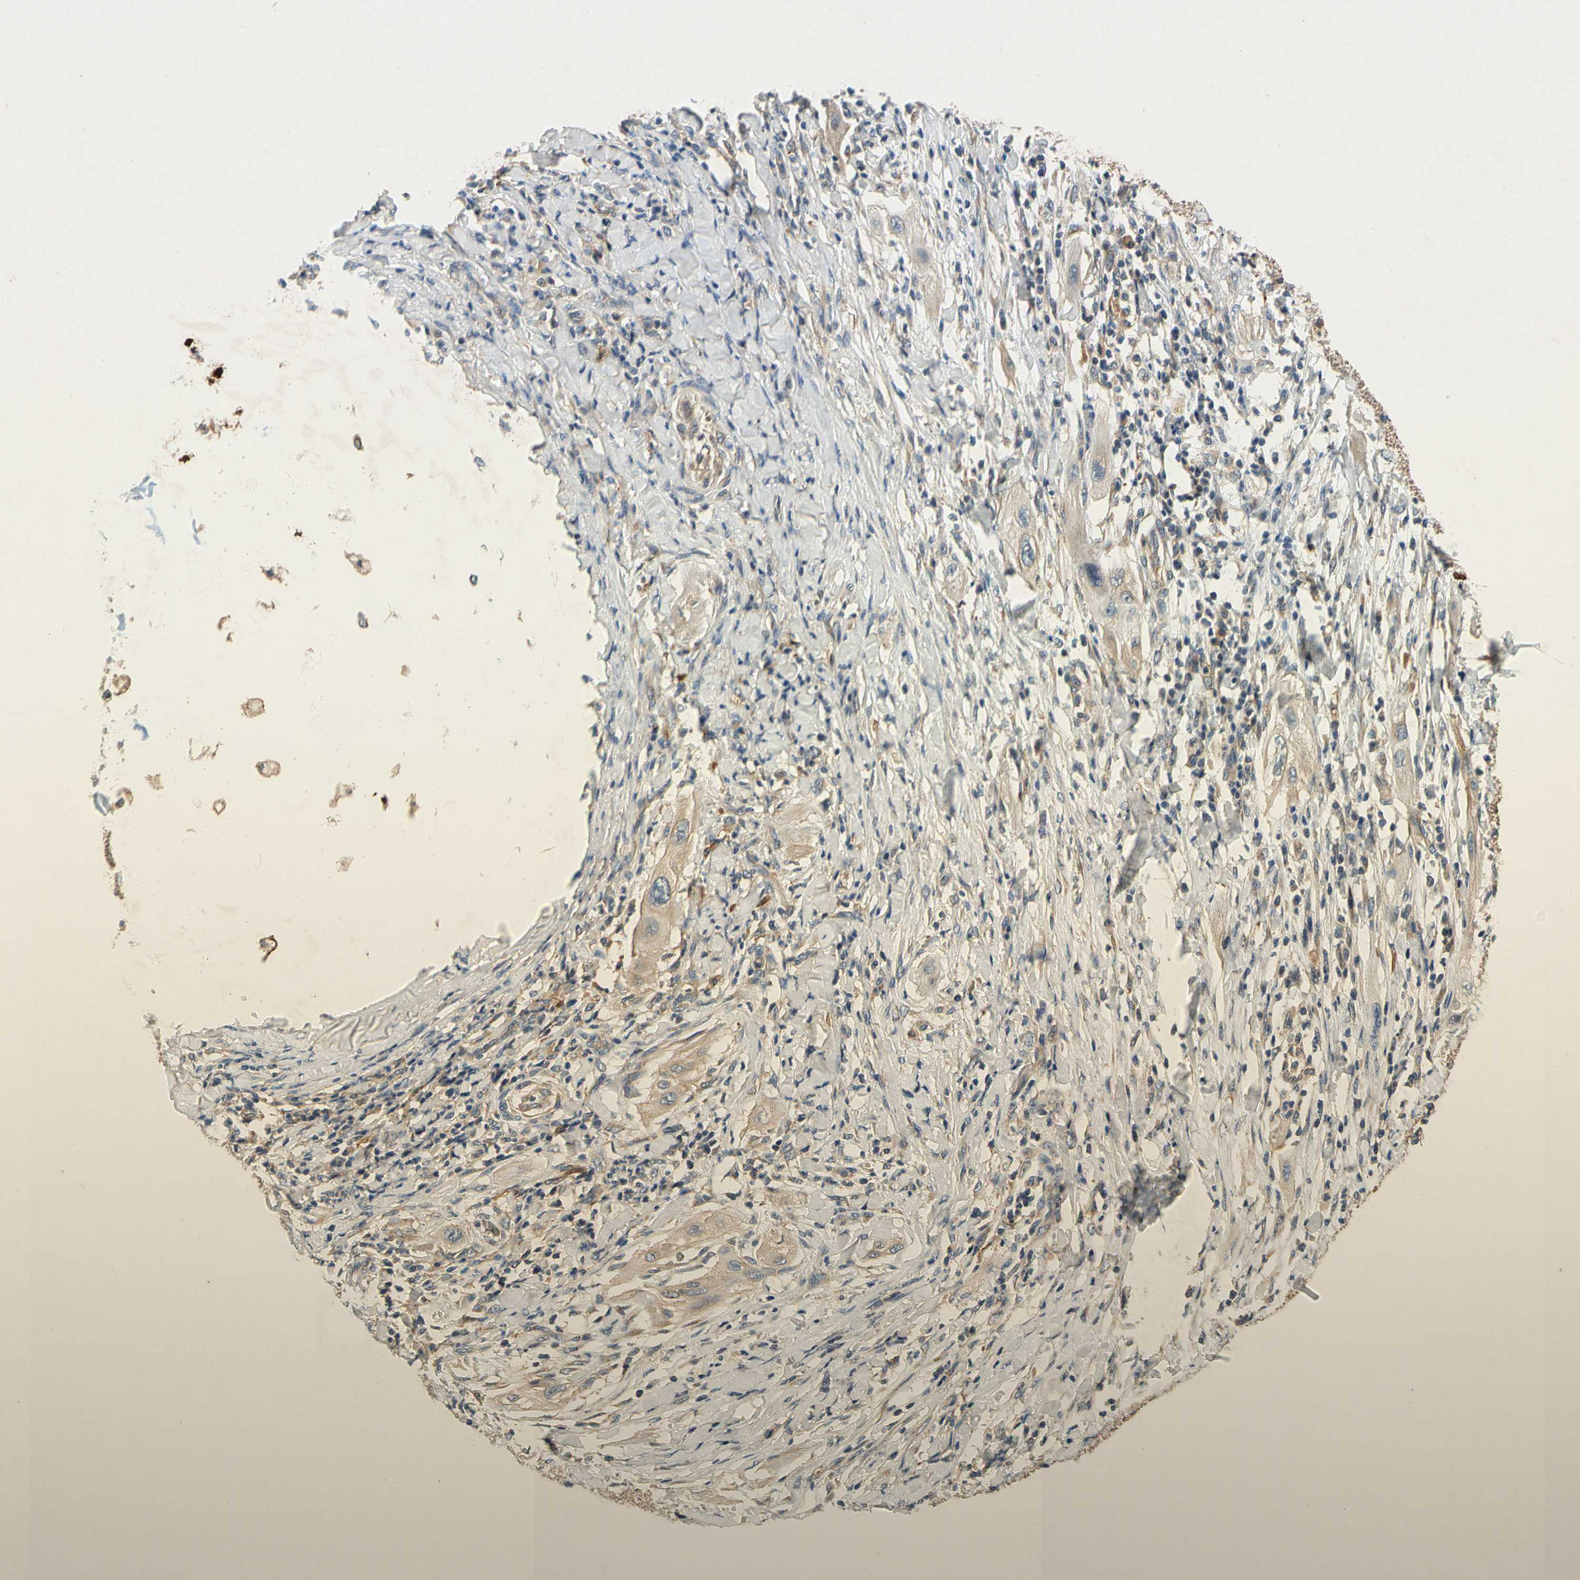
{"staining": {"intensity": "weak", "quantity": "<25%", "location": "cytoplasmic/membranous"}, "tissue": "lung cancer", "cell_type": "Tumor cells", "image_type": "cancer", "snomed": [{"axis": "morphology", "description": "Squamous cell carcinoma, NOS"}, {"axis": "topography", "description": "Lung"}], "caption": "Lung squamous cell carcinoma stained for a protein using immunohistochemistry (IHC) demonstrates no positivity tumor cells.", "gene": "USP46", "patient": {"sex": "female", "age": 47}}